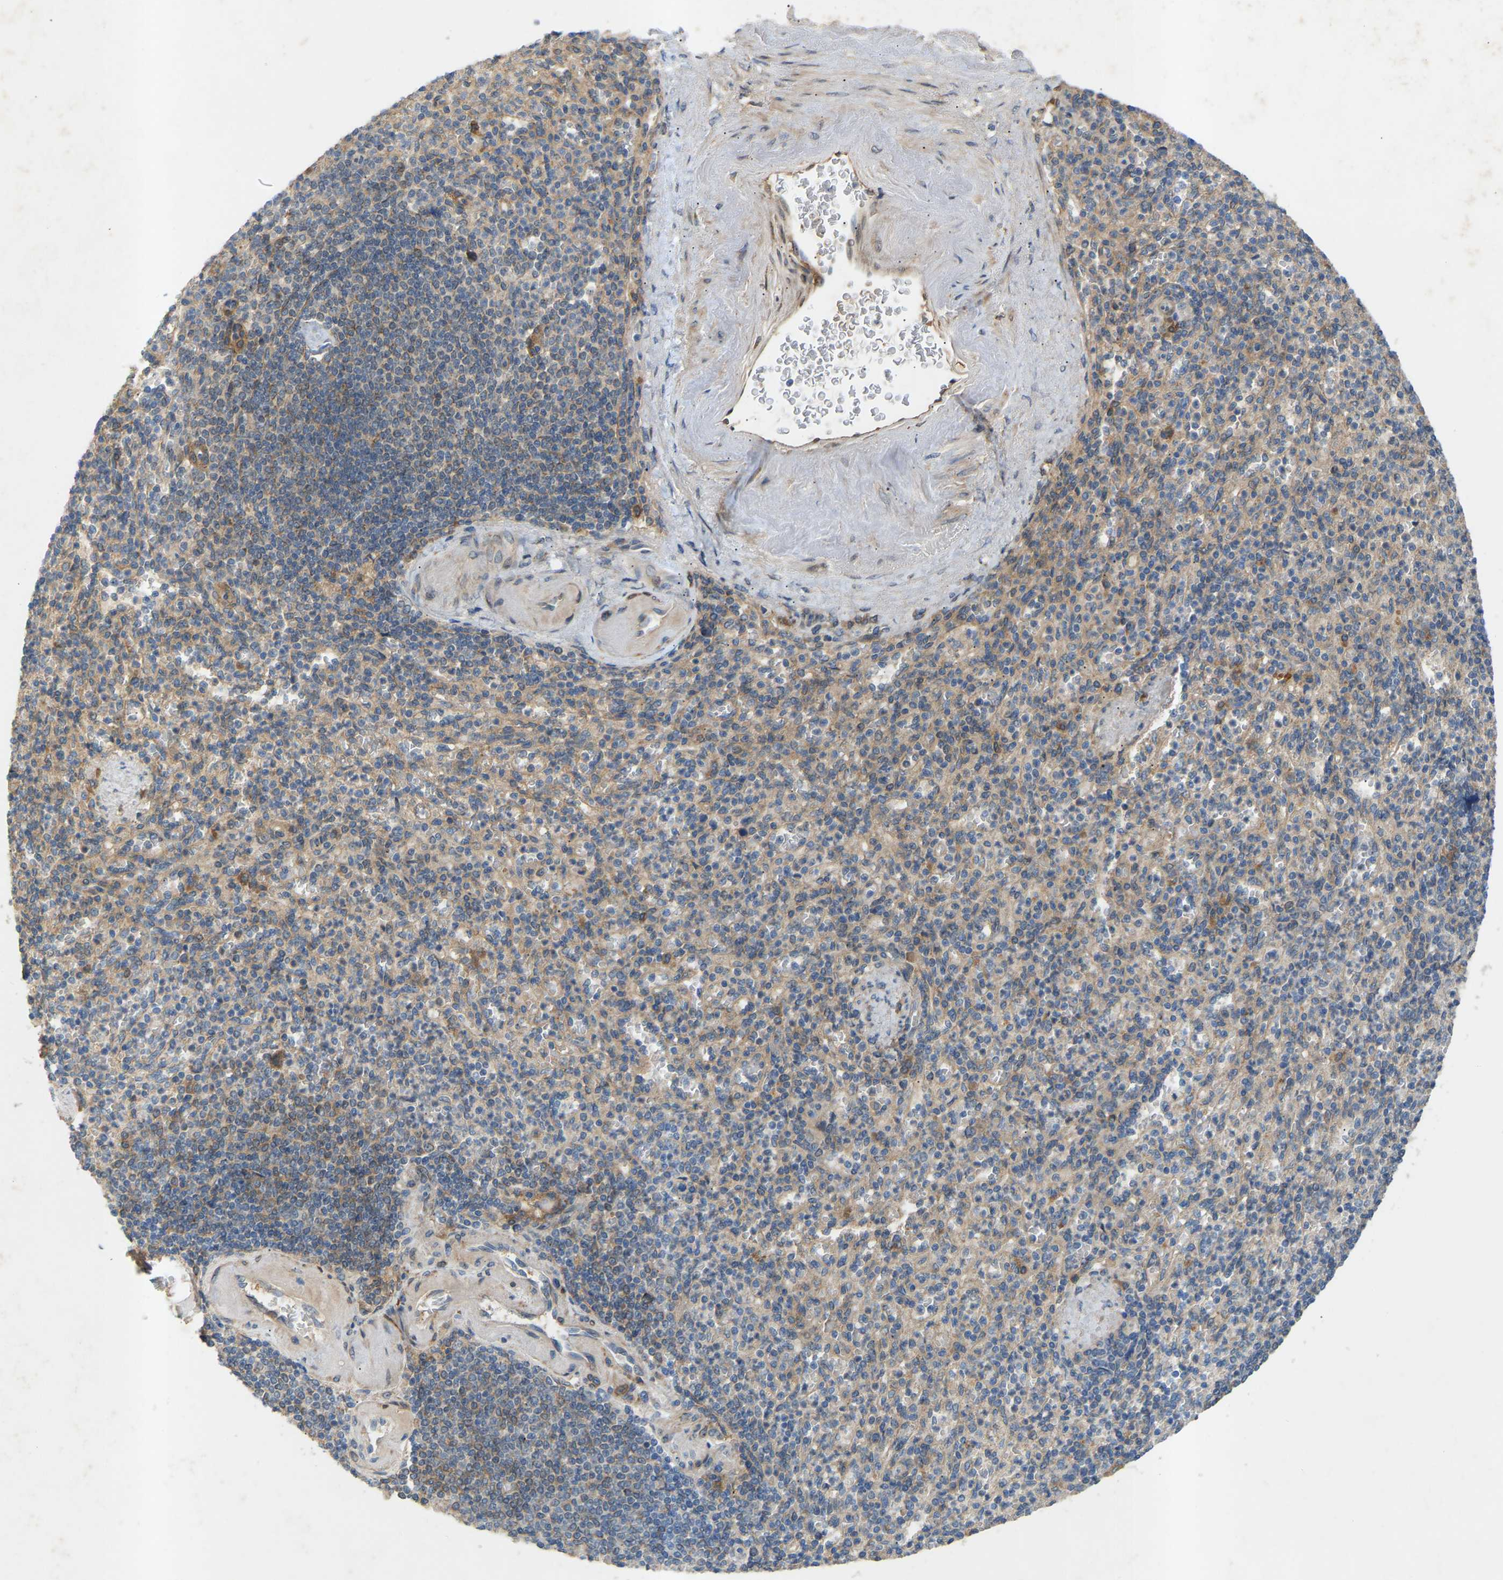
{"staining": {"intensity": "weak", "quantity": "25%-75%", "location": "cytoplasmic/membranous"}, "tissue": "spleen", "cell_type": "Cells in red pulp", "image_type": "normal", "snomed": [{"axis": "morphology", "description": "Normal tissue, NOS"}, {"axis": "topography", "description": "Spleen"}], "caption": "Weak cytoplasmic/membranous protein positivity is appreciated in approximately 25%-75% of cells in red pulp in spleen.", "gene": "ATP5MF", "patient": {"sex": "female", "age": 74}}